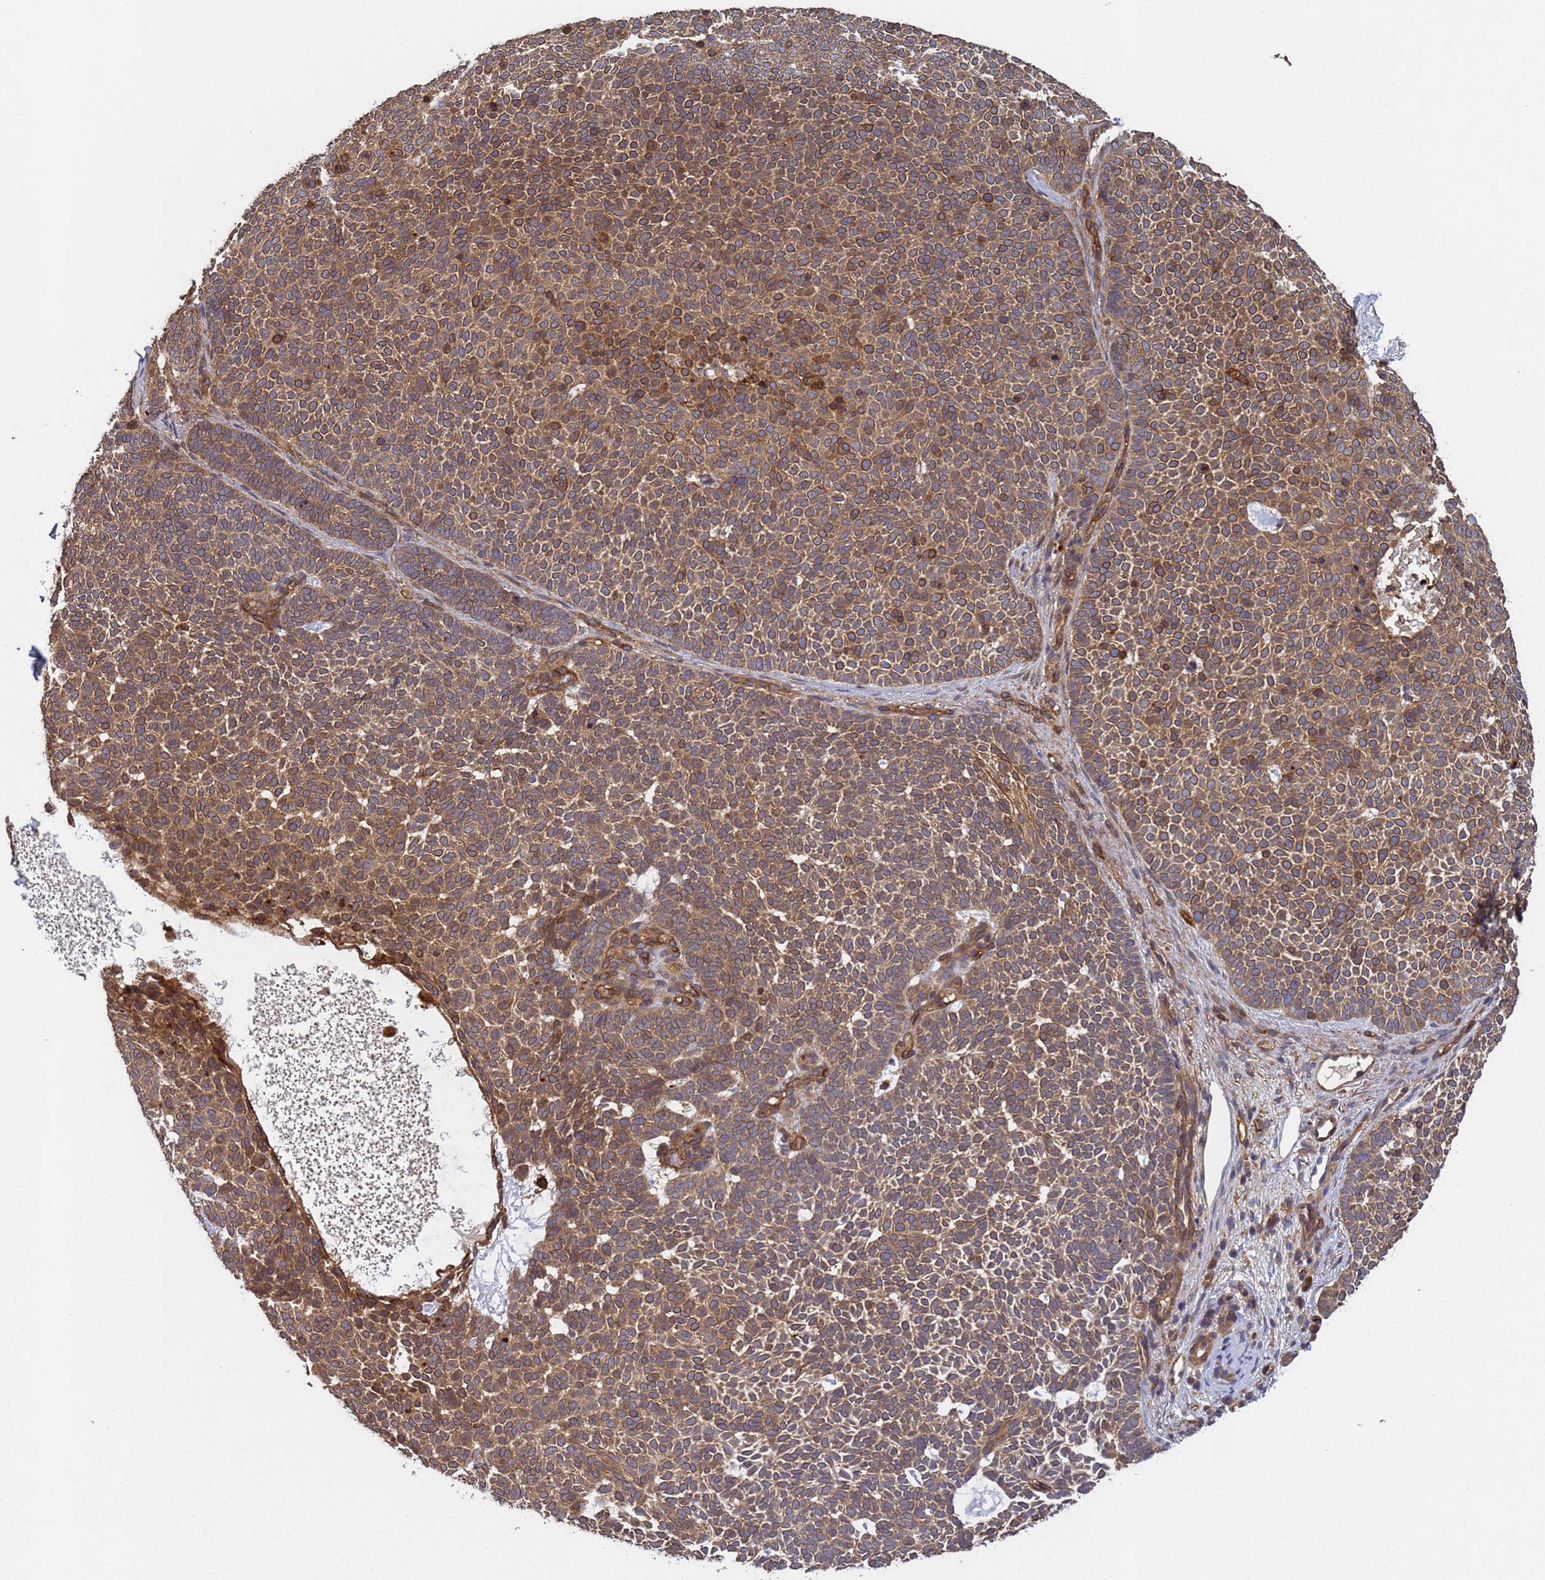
{"staining": {"intensity": "moderate", "quantity": ">75%", "location": "cytoplasmic/membranous"}, "tissue": "skin cancer", "cell_type": "Tumor cells", "image_type": "cancer", "snomed": [{"axis": "morphology", "description": "Basal cell carcinoma"}, {"axis": "topography", "description": "Skin"}], "caption": "Protein positivity by immunohistochemistry (IHC) exhibits moderate cytoplasmic/membranous expression in approximately >75% of tumor cells in basal cell carcinoma (skin). (DAB (3,3'-diaminobenzidine) = brown stain, brightfield microscopy at high magnification).", "gene": "C8orf34", "patient": {"sex": "female", "age": 77}}